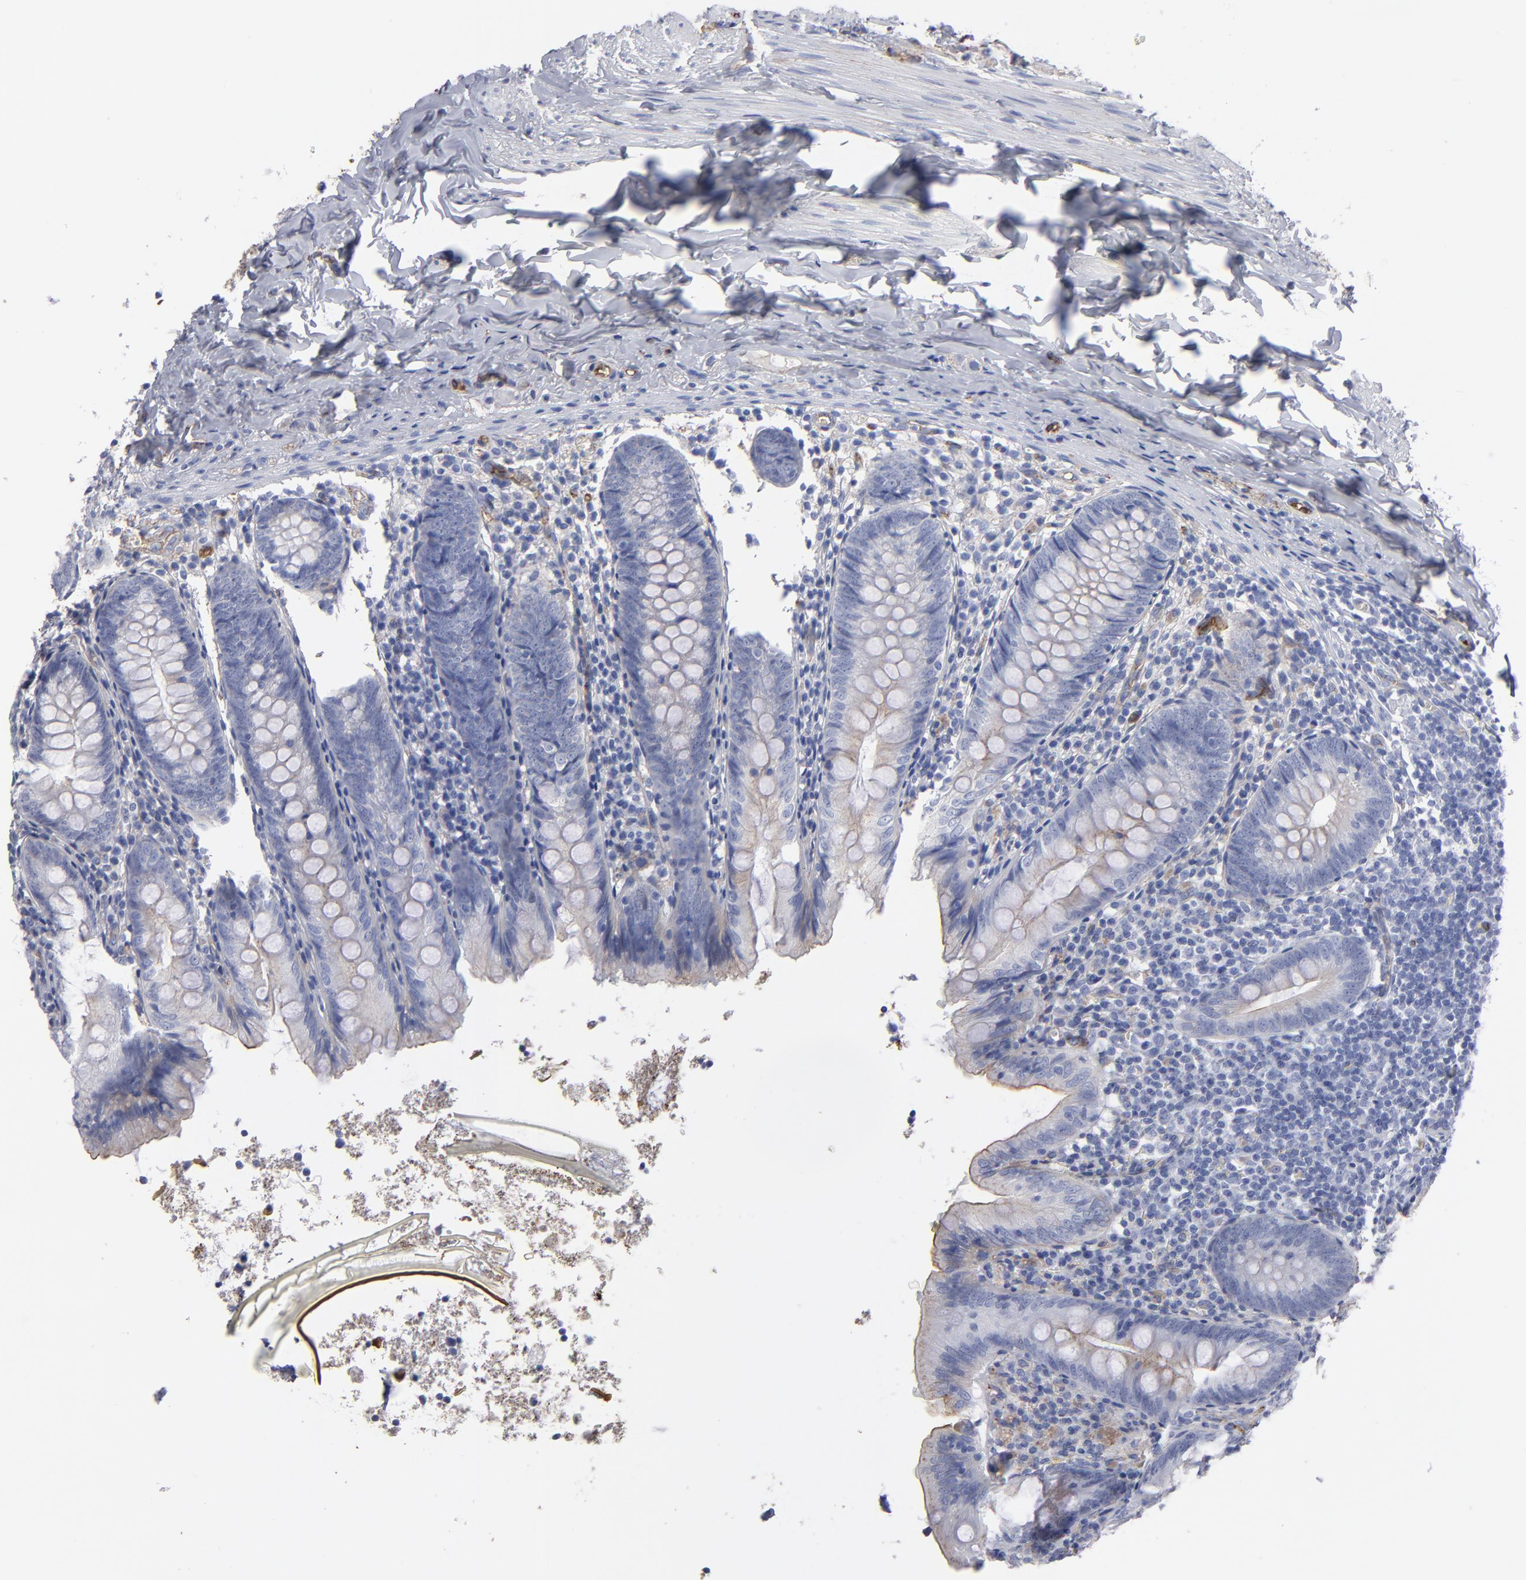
{"staining": {"intensity": "negative", "quantity": "none", "location": "none"}, "tissue": "appendix", "cell_type": "Glandular cells", "image_type": "normal", "snomed": [{"axis": "morphology", "description": "Normal tissue, NOS"}, {"axis": "topography", "description": "Appendix"}], "caption": "Glandular cells are negative for protein expression in normal human appendix.", "gene": "TM4SF1", "patient": {"sex": "male", "age": 7}}